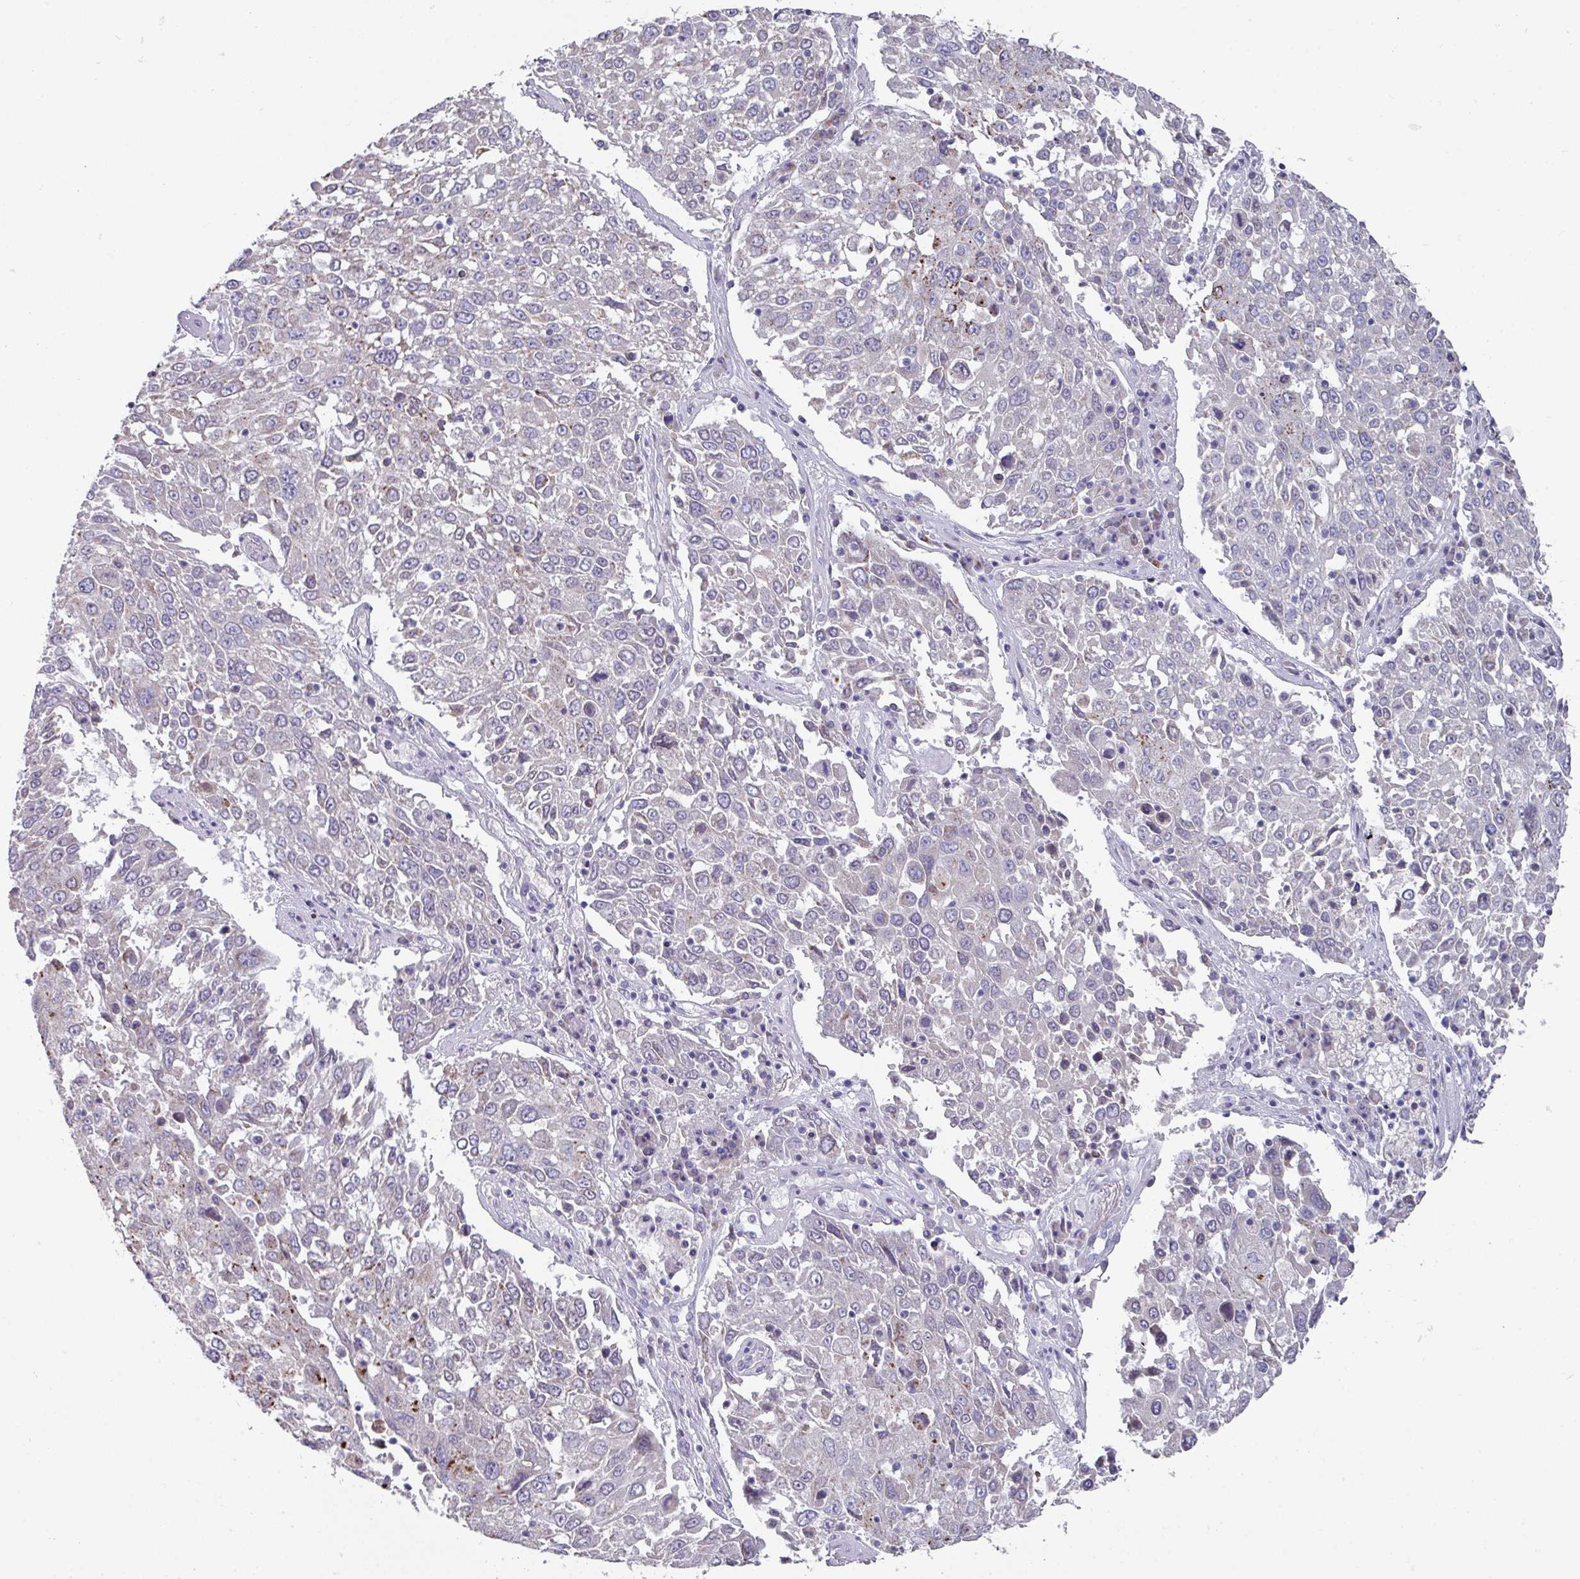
{"staining": {"intensity": "negative", "quantity": "none", "location": "none"}, "tissue": "lung cancer", "cell_type": "Tumor cells", "image_type": "cancer", "snomed": [{"axis": "morphology", "description": "Squamous cell carcinoma, NOS"}, {"axis": "topography", "description": "Lung"}], "caption": "A high-resolution image shows IHC staining of lung squamous cell carcinoma, which displays no significant staining in tumor cells.", "gene": "VKORC1L1", "patient": {"sex": "male", "age": 65}}